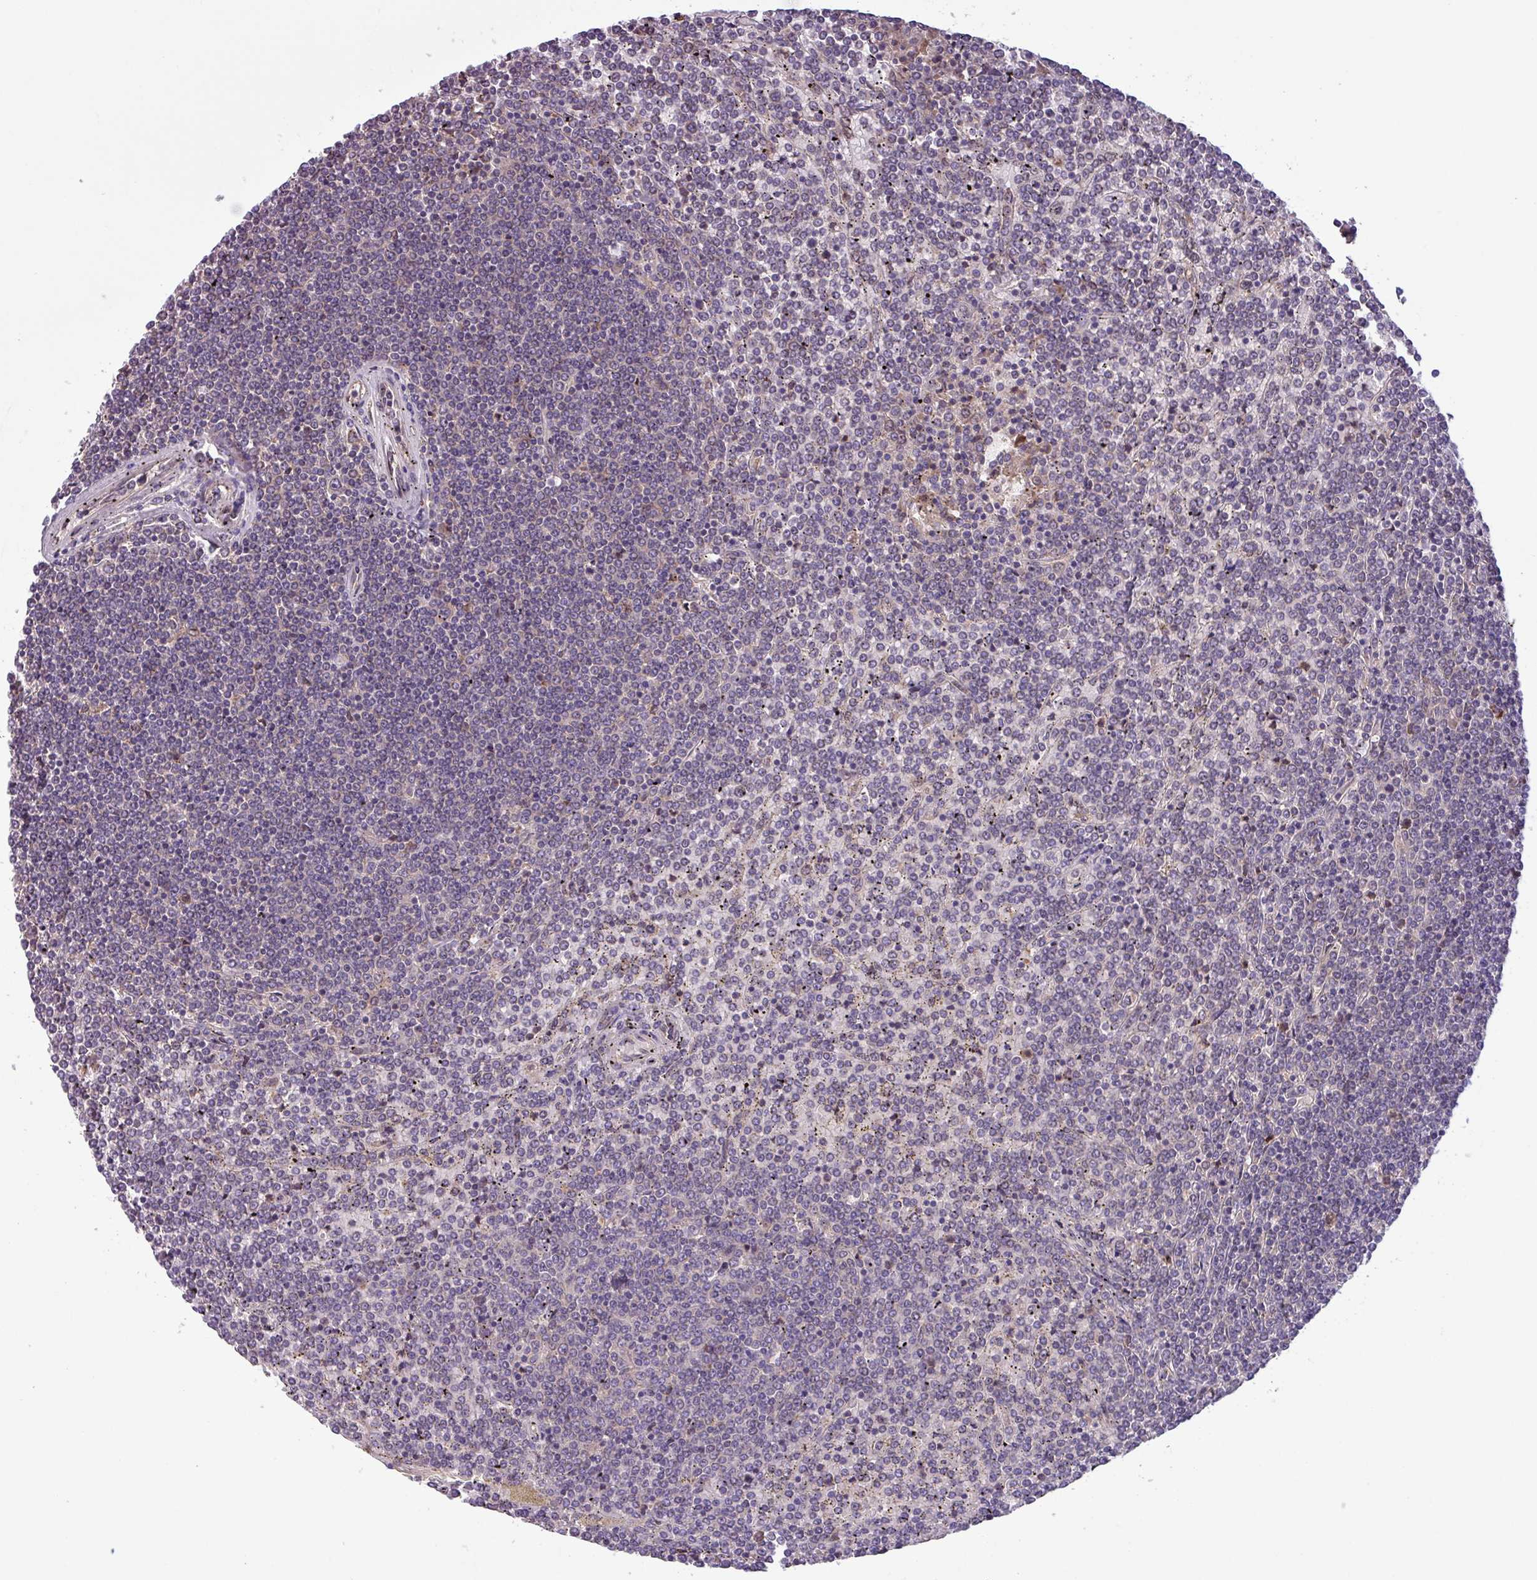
{"staining": {"intensity": "negative", "quantity": "none", "location": "none"}, "tissue": "lymphoma", "cell_type": "Tumor cells", "image_type": "cancer", "snomed": [{"axis": "morphology", "description": "Malignant lymphoma, non-Hodgkin's type, Low grade"}, {"axis": "topography", "description": "Spleen"}], "caption": "Immunohistochemistry (IHC) histopathology image of neoplastic tissue: lymphoma stained with DAB (3,3'-diaminobenzidine) shows no significant protein staining in tumor cells. The staining is performed using DAB brown chromogen with nuclei counter-stained in using hematoxylin.", "gene": "C20orf27", "patient": {"sex": "female", "age": 19}}